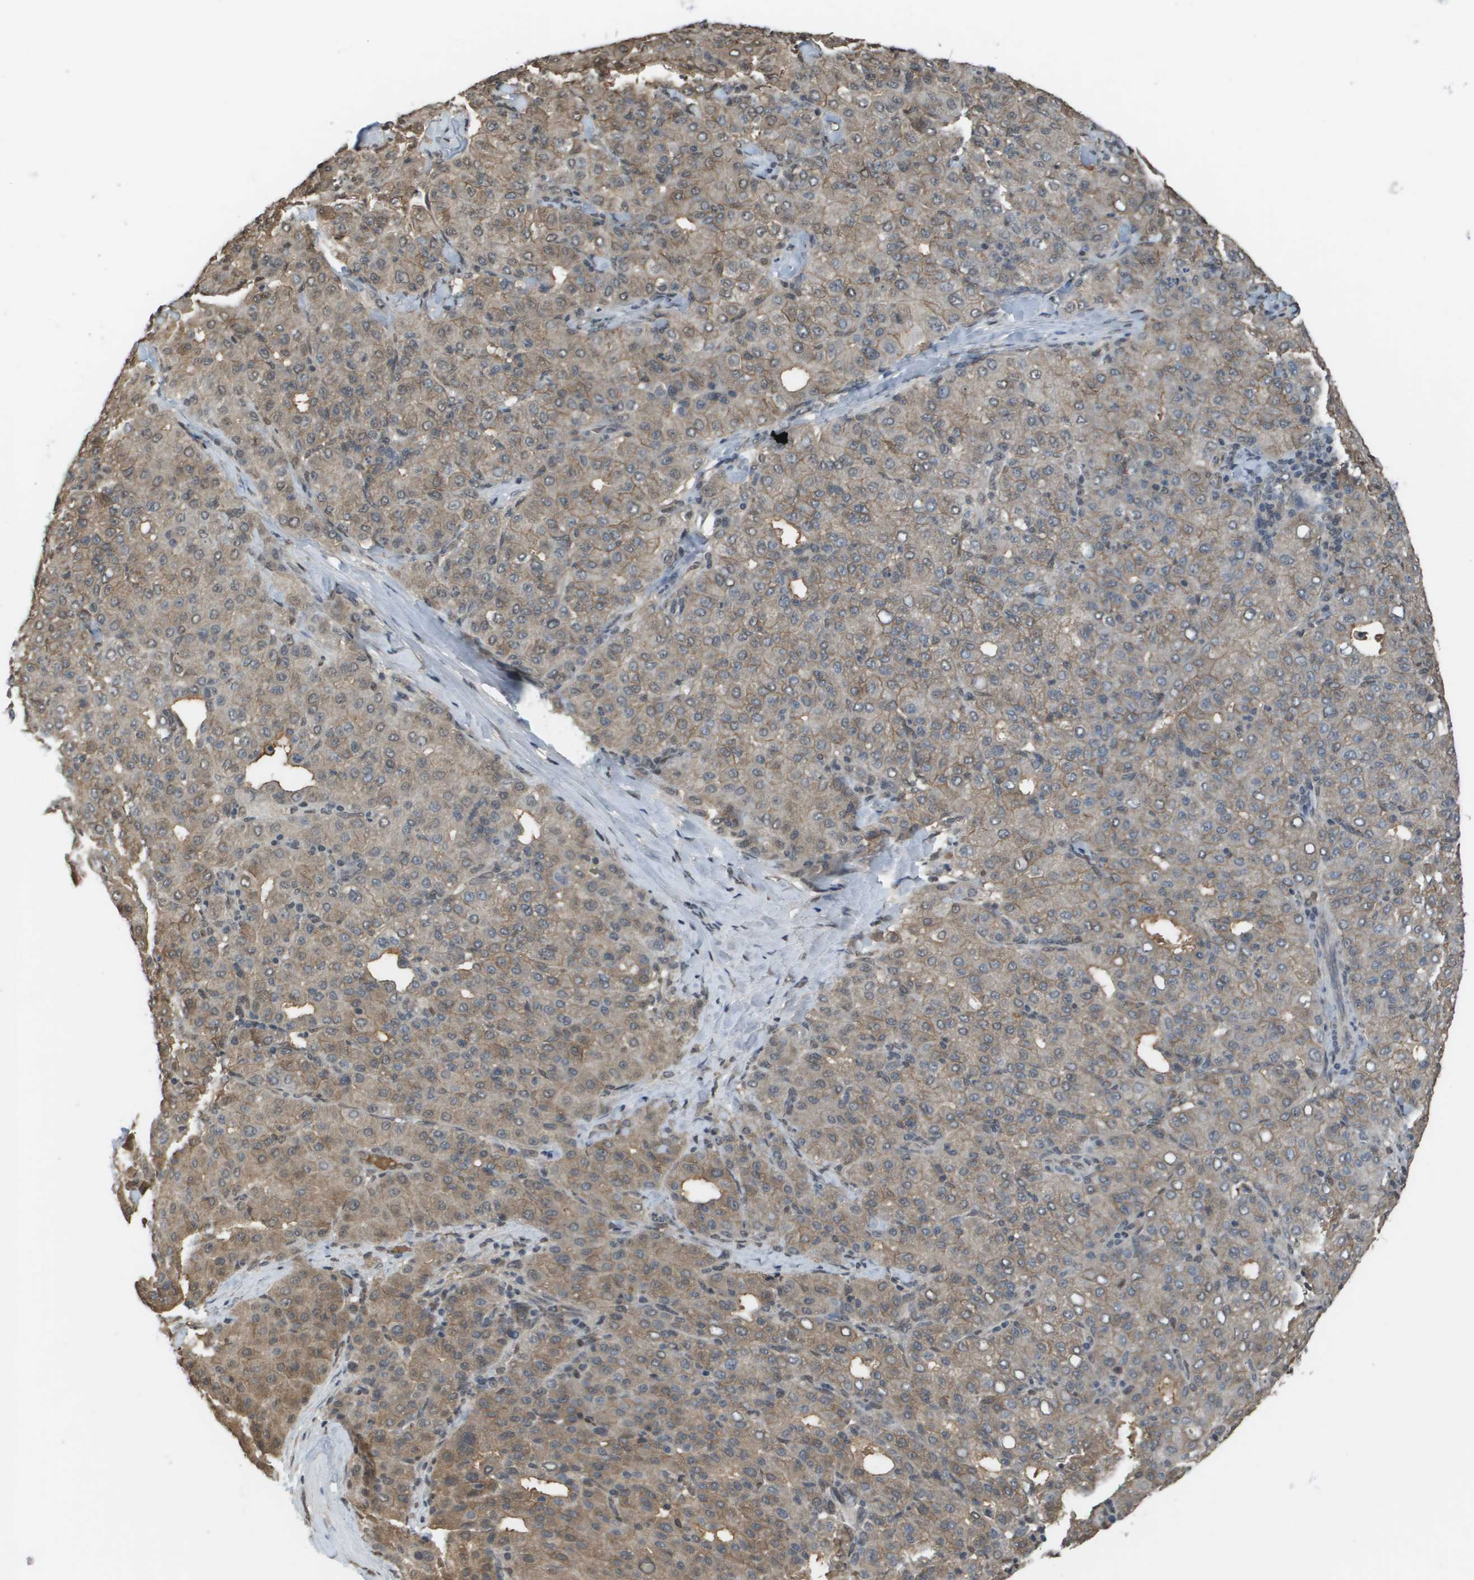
{"staining": {"intensity": "weak", "quantity": ">75%", "location": "cytoplasmic/membranous"}, "tissue": "liver cancer", "cell_type": "Tumor cells", "image_type": "cancer", "snomed": [{"axis": "morphology", "description": "Carcinoma, Hepatocellular, NOS"}, {"axis": "topography", "description": "Liver"}], "caption": "A brown stain shows weak cytoplasmic/membranous positivity of a protein in human liver hepatocellular carcinoma tumor cells. The protein of interest is shown in brown color, while the nuclei are stained blue.", "gene": "NDRG2", "patient": {"sex": "male", "age": 65}}